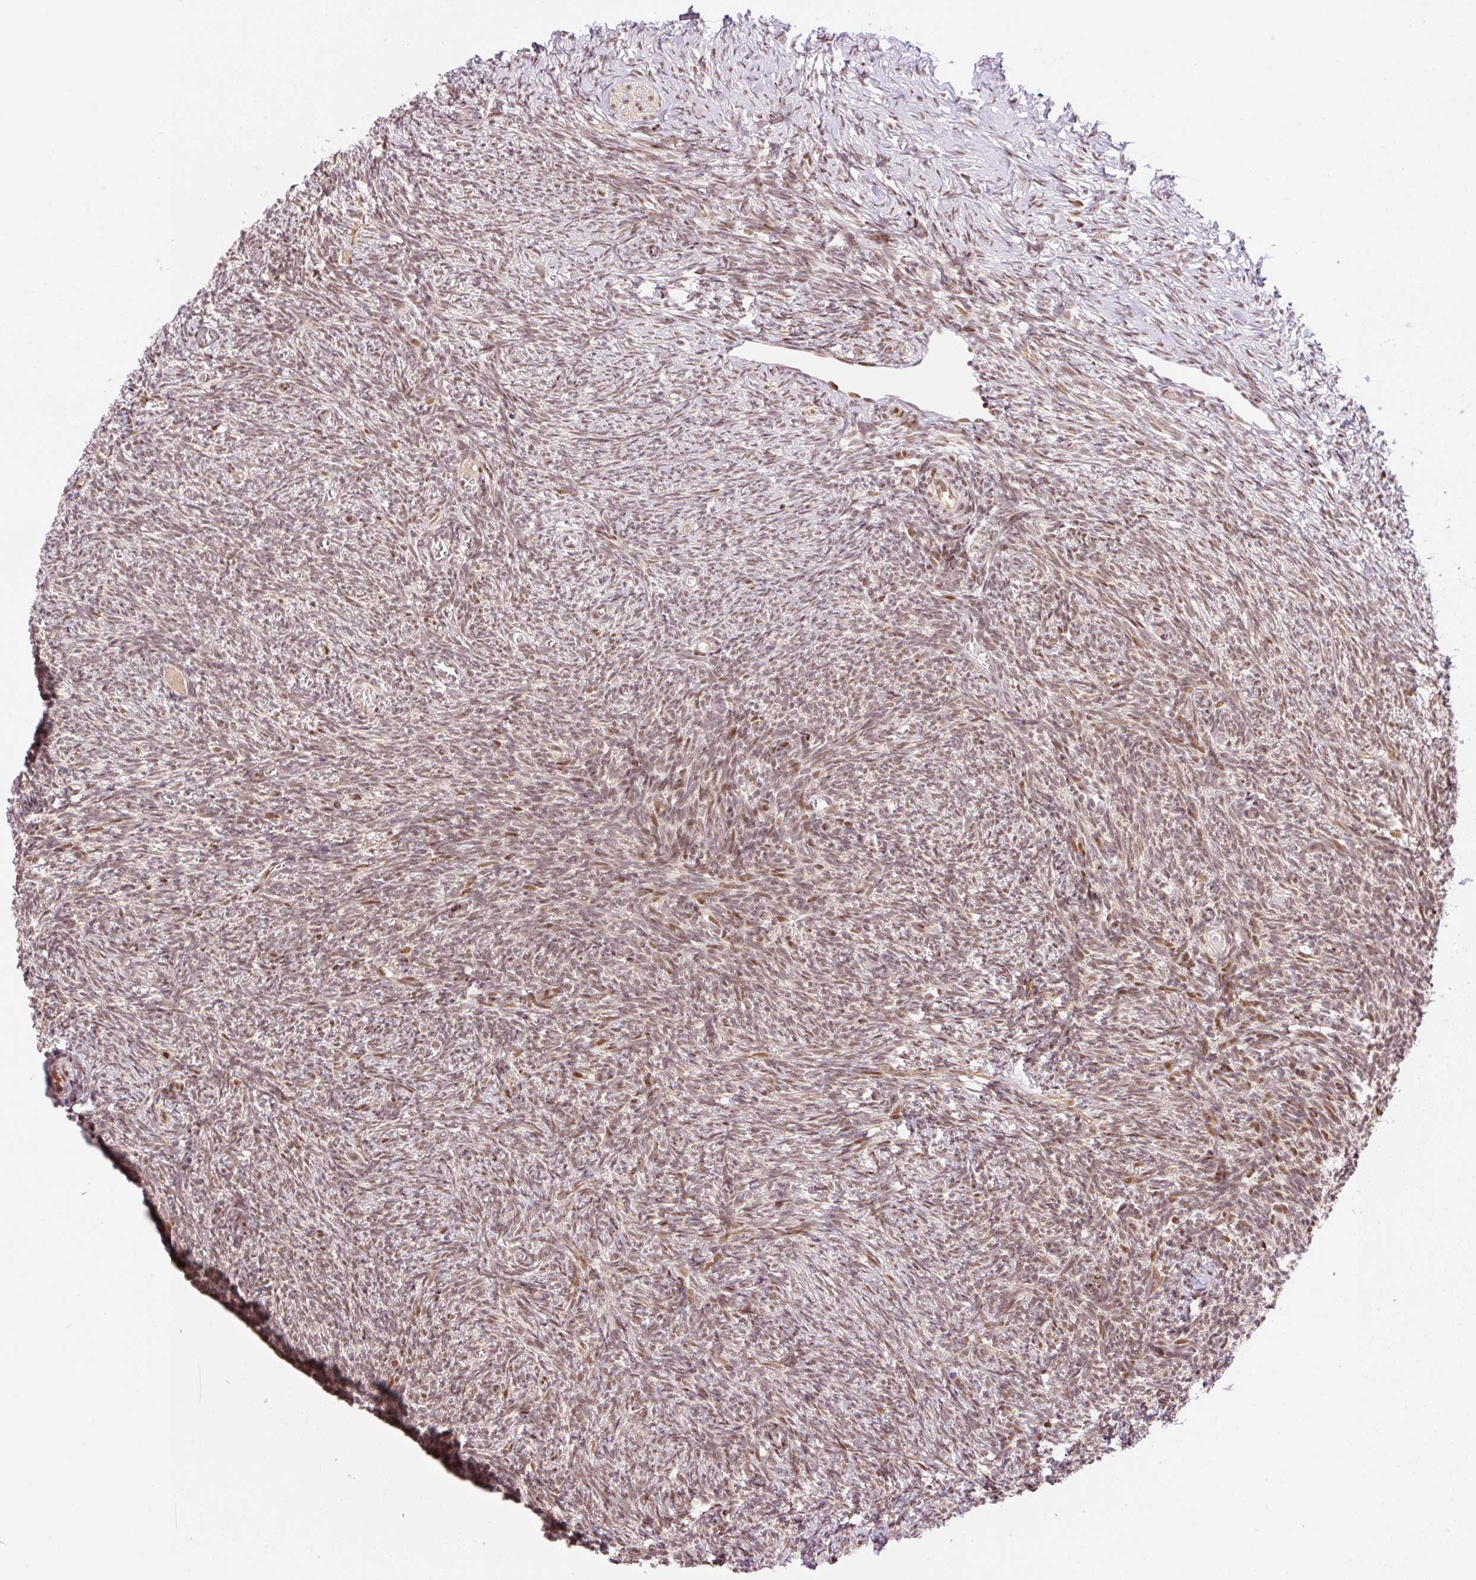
{"staining": {"intensity": "moderate", "quantity": ">75%", "location": "nuclear"}, "tissue": "ovary", "cell_type": "Ovarian stroma cells", "image_type": "normal", "snomed": [{"axis": "morphology", "description": "Normal tissue, NOS"}, {"axis": "topography", "description": "Ovary"}], "caption": "IHC photomicrograph of normal ovary: ovary stained using immunohistochemistry (IHC) reveals medium levels of moderate protein expression localized specifically in the nuclear of ovarian stroma cells, appearing as a nuclear brown color.", "gene": "INTS8", "patient": {"sex": "female", "age": 39}}